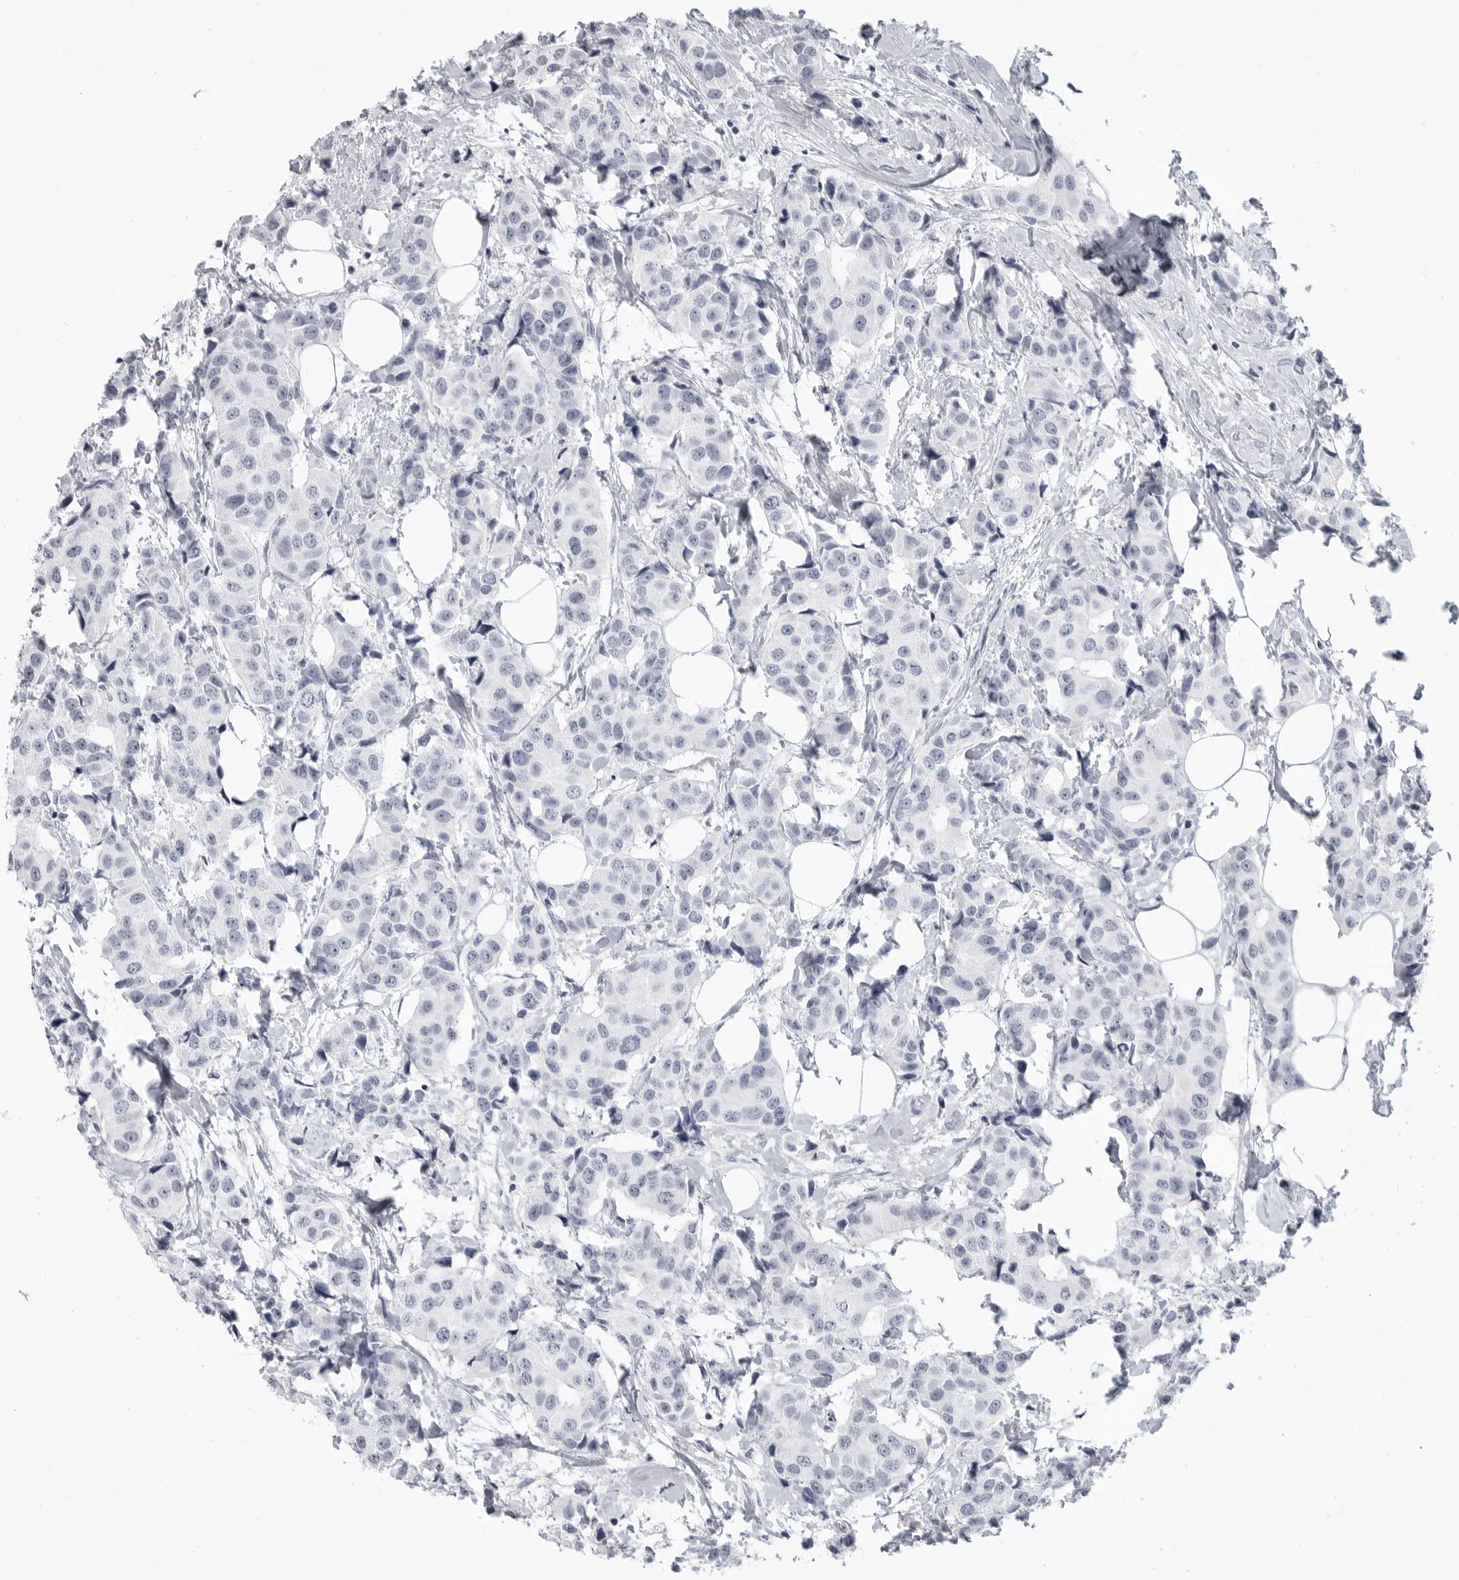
{"staining": {"intensity": "negative", "quantity": "none", "location": "none"}, "tissue": "breast cancer", "cell_type": "Tumor cells", "image_type": "cancer", "snomed": [{"axis": "morphology", "description": "Normal tissue, NOS"}, {"axis": "morphology", "description": "Duct carcinoma"}, {"axis": "topography", "description": "Breast"}], "caption": "Immunohistochemistry (IHC) image of human intraductal carcinoma (breast) stained for a protein (brown), which exhibits no expression in tumor cells.", "gene": "LY6D", "patient": {"sex": "female", "age": 39}}